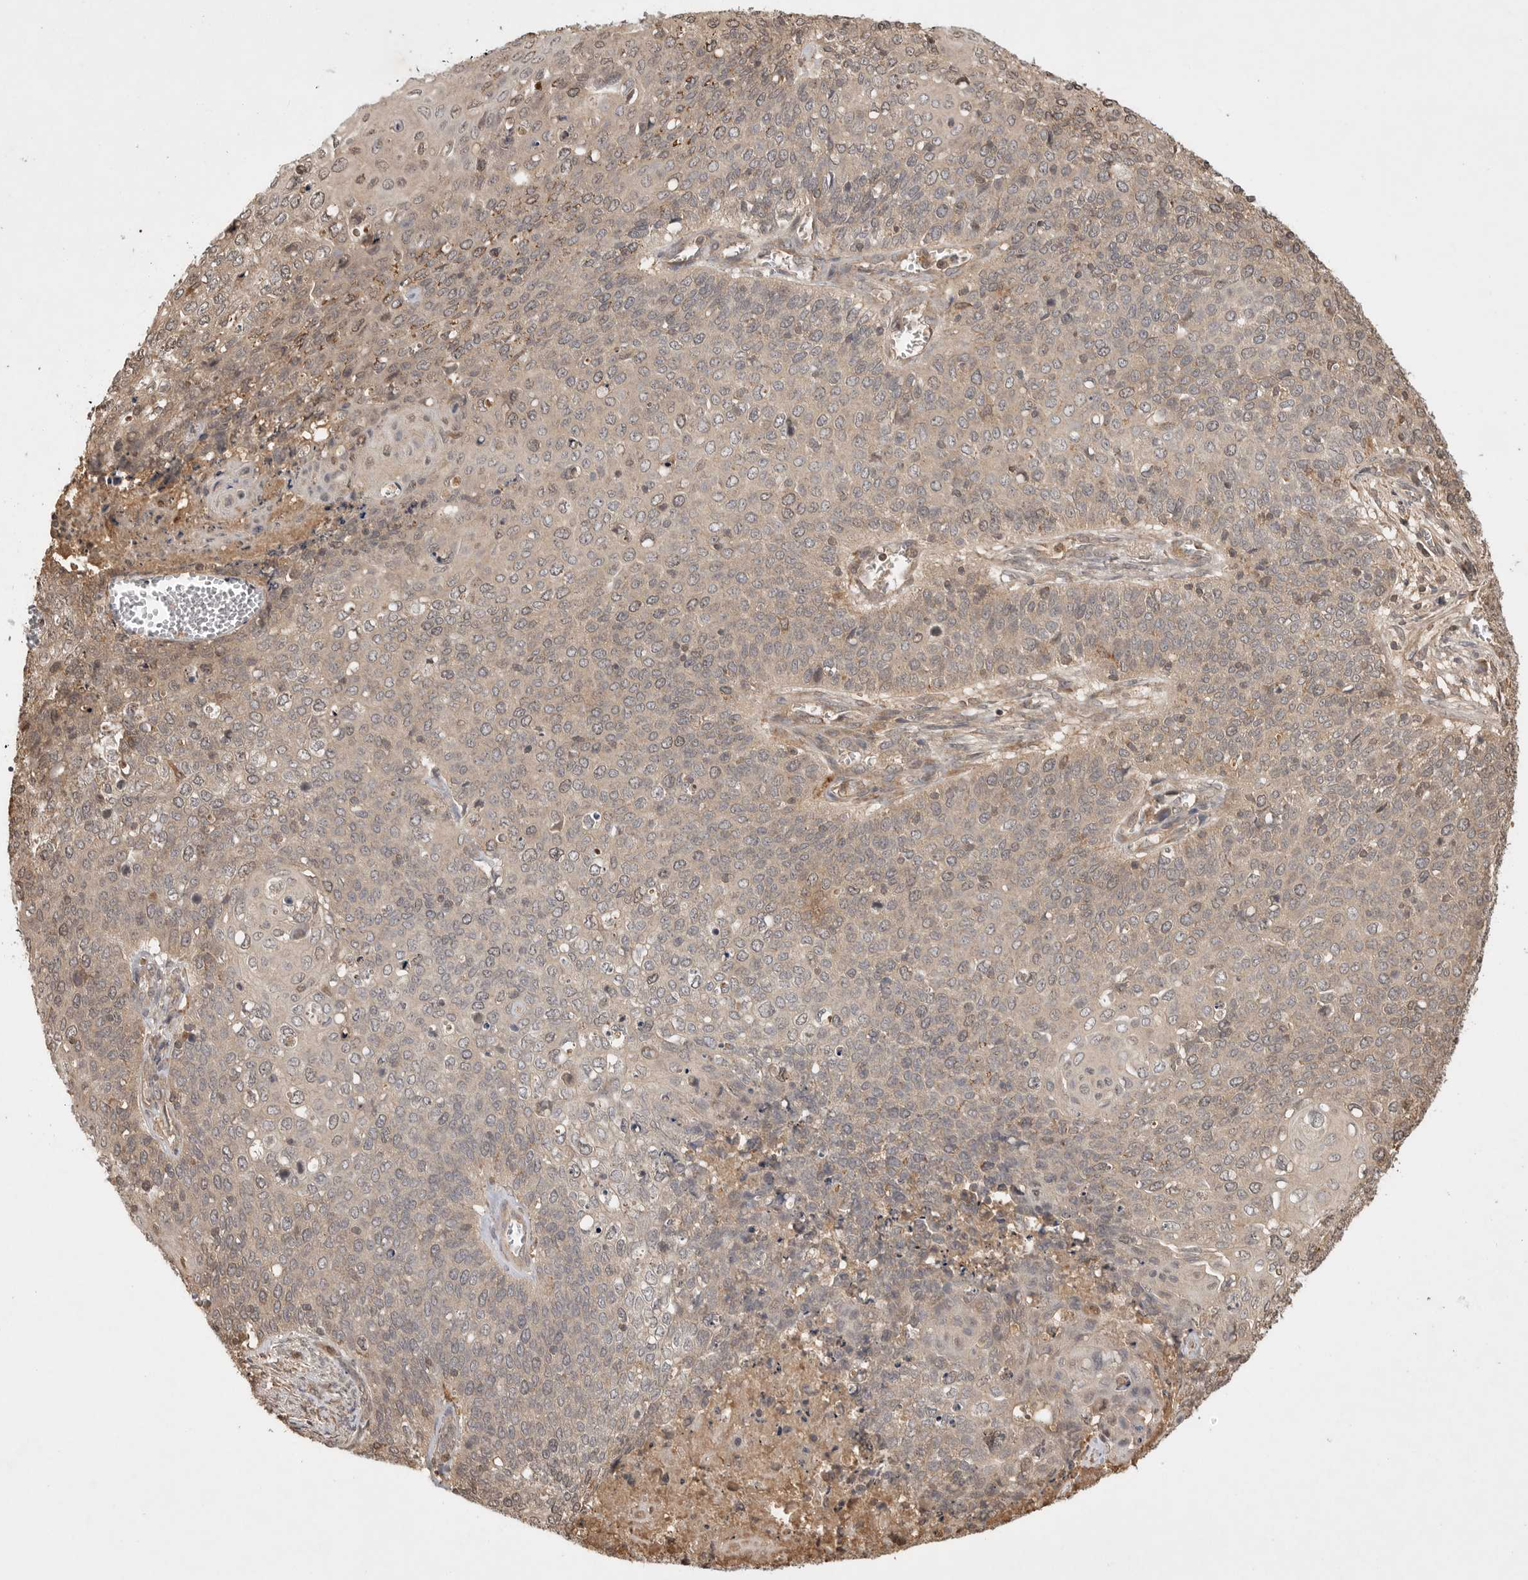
{"staining": {"intensity": "weak", "quantity": "25%-75%", "location": "cytoplasmic/membranous"}, "tissue": "cervical cancer", "cell_type": "Tumor cells", "image_type": "cancer", "snomed": [{"axis": "morphology", "description": "Squamous cell carcinoma, NOS"}, {"axis": "topography", "description": "Cervix"}], "caption": "Human squamous cell carcinoma (cervical) stained with a protein marker reveals weak staining in tumor cells.", "gene": "PRMT3", "patient": {"sex": "female", "age": 39}}